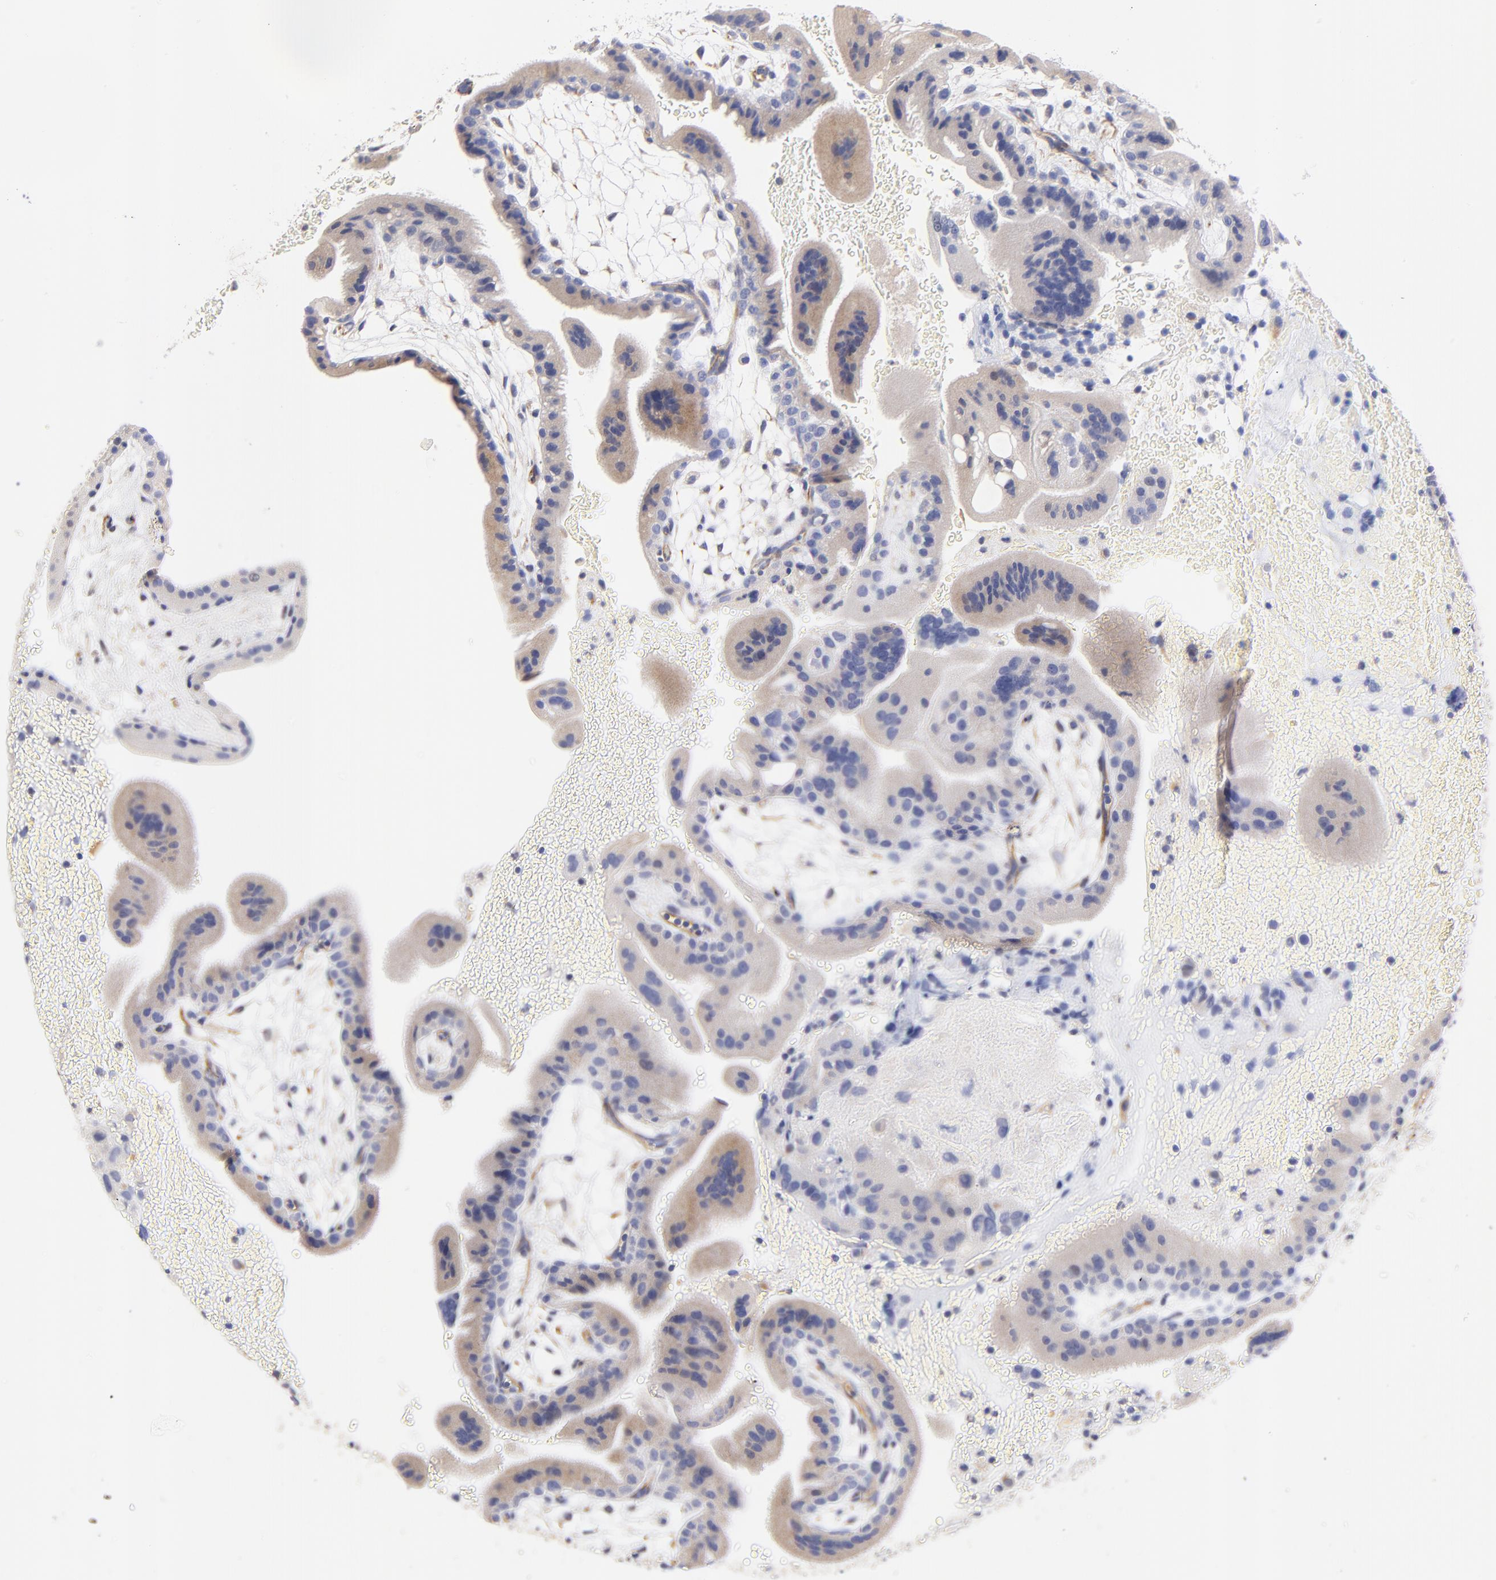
{"staining": {"intensity": "weak", "quantity": "25%-75%", "location": "cytoplasmic/membranous"}, "tissue": "placenta", "cell_type": "Trophoblastic cells", "image_type": "normal", "snomed": [{"axis": "morphology", "description": "Normal tissue, NOS"}, {"axis": "topography", "description": "Placenta"}], "caption": "About 25%-75% of trophoblastic cells in normal human placenta reveal weak cytoplasmic/membranous protein positivity as visualized by brown immunohistochemical staining.", "gene": "HS3ST1", "patient": {"sex": "female", "age": 19}}